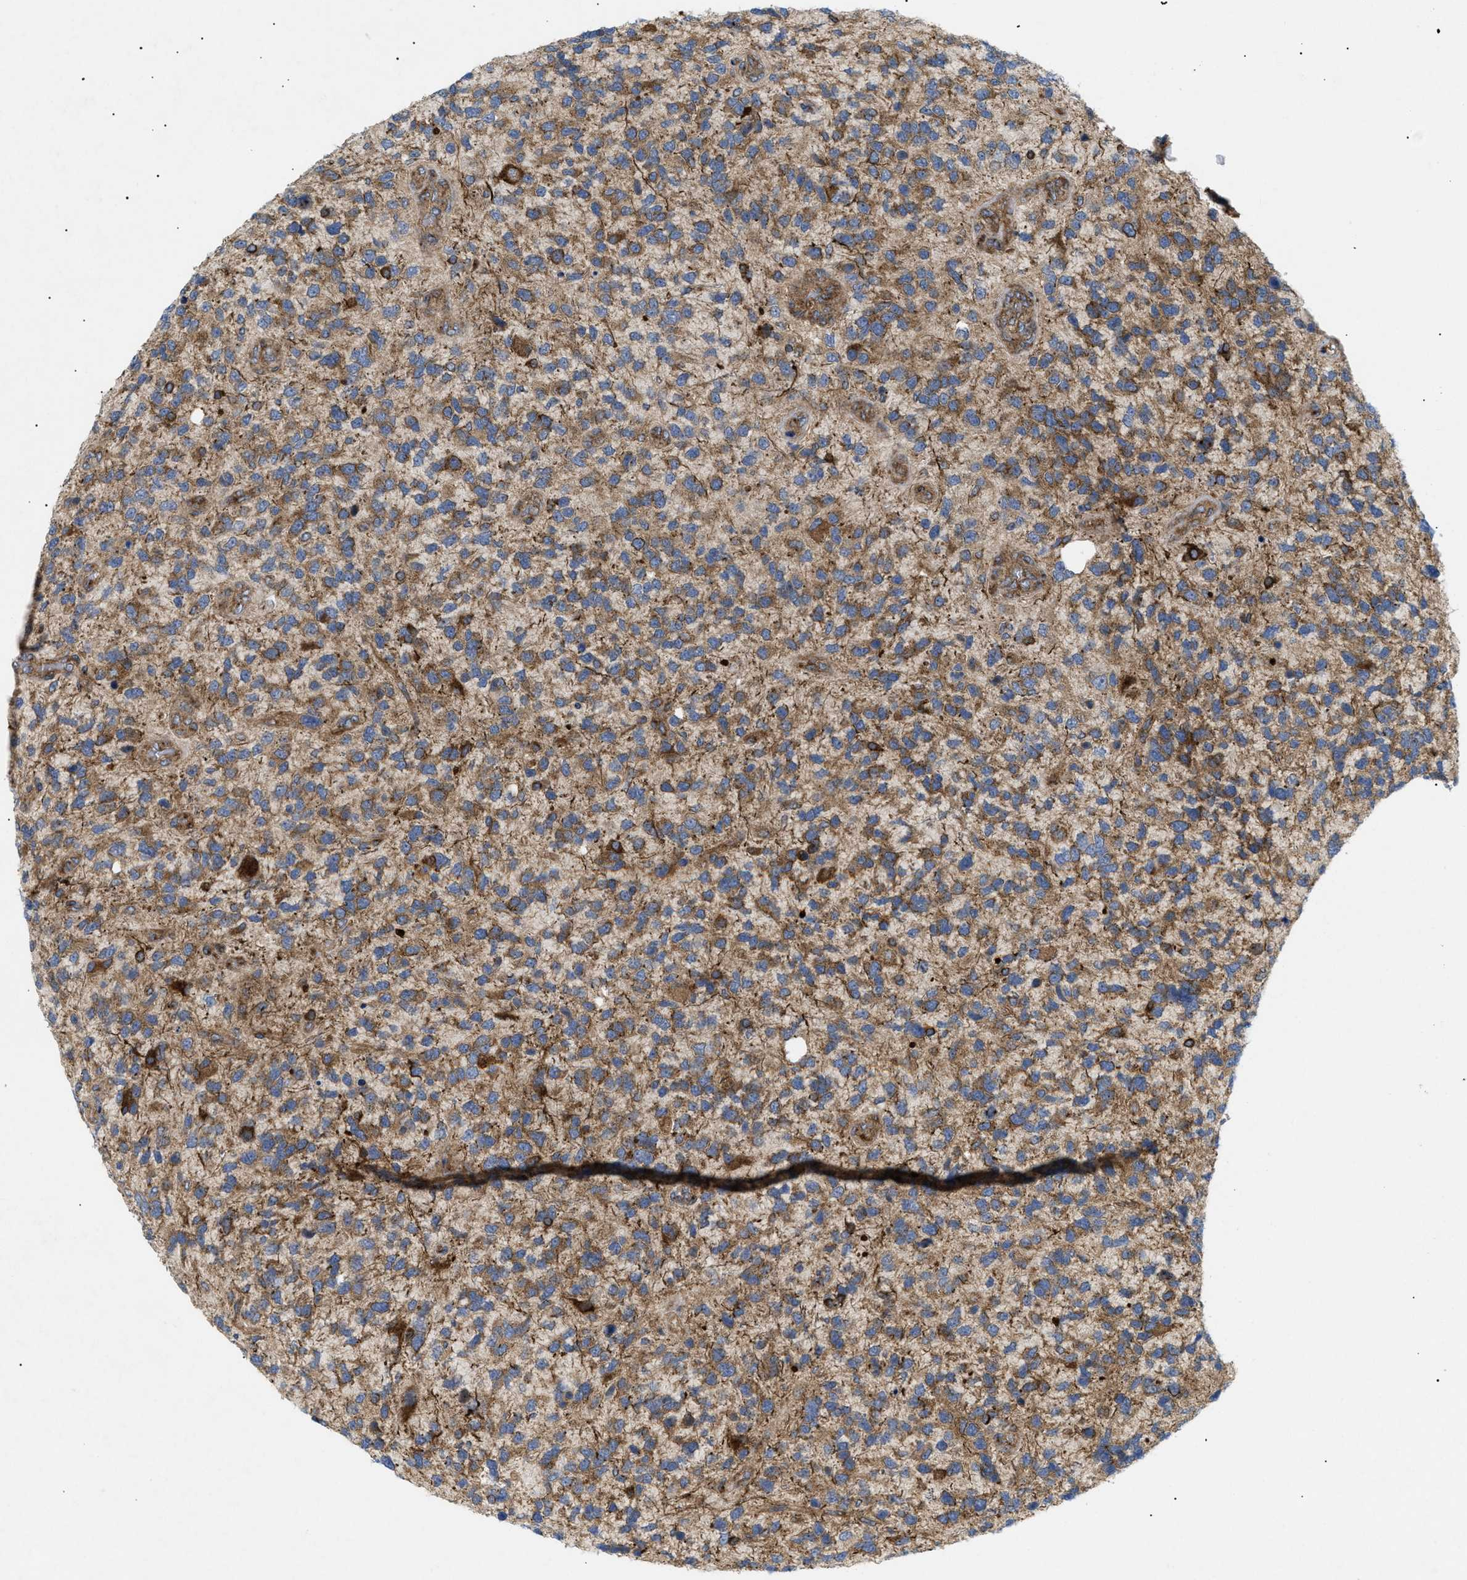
{"staining": {"intensity": "moderate", "quantity": ">75%", "location": "cytoplasmic/membranous"}, "tissue": "glioma", "cell_type": "Tumor cells", "image_type": "cancer", "snomed": [{"axis": "morphology", "description": "Glioma, malignant, High grade"}, {"axis": "topography", "description": "Brain"}], "caption": "IHC (DAB) staining of human malignant glioma (high-grade) displays moderate cytoplasmic/membranous protein staining in about >75% of tumor cells. The staining was performed using DAB (3,3'-diaminobenzidine), with brown indicating positive protein expression. Nuclei are stained blue with hematoxylin.", "gene": "DCTN4", "patient": {"sex": "female", "age": 58}}